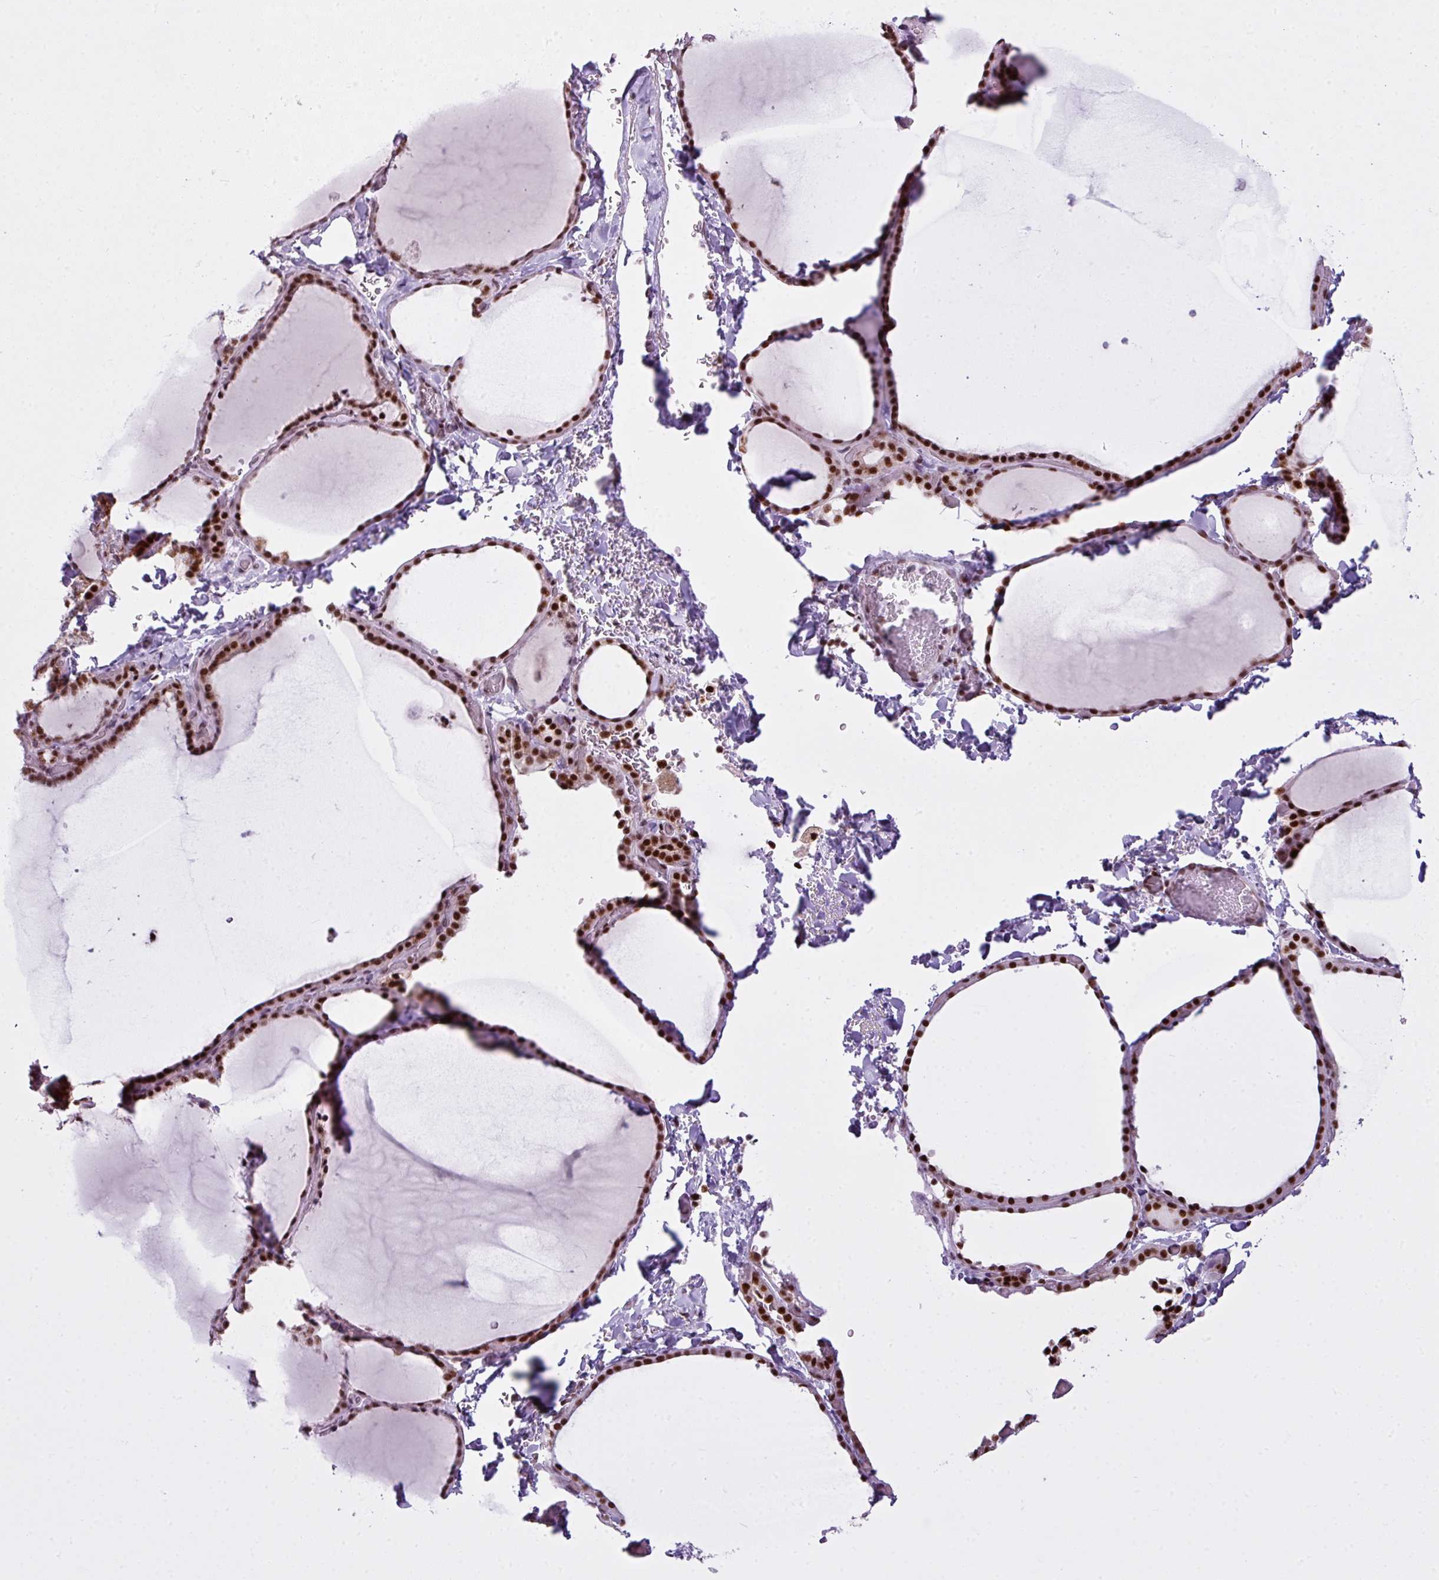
{"staining": {"intensity": "strong", "quantity": ">75%", "location": "nuclear"}, "tissue": "thyroid gland", "cell_type": "Glandular cells", "image_type": "normal", "snomed": [{"axis": "morphology", "description": "Normal tissue, NOS"}, {"axis": "topography", "description": "Thyroid gland"}], "caption": "Thyroid gland was stained to show a protein in brown. There is high levels of strong nuclear positivity in about >75% of glandular cells. The protein of interest is shown in brown color, while the nuclei are stained blue.", "gene": "ARL6IP4", "patient": {"sex": "female", "age": 22}}